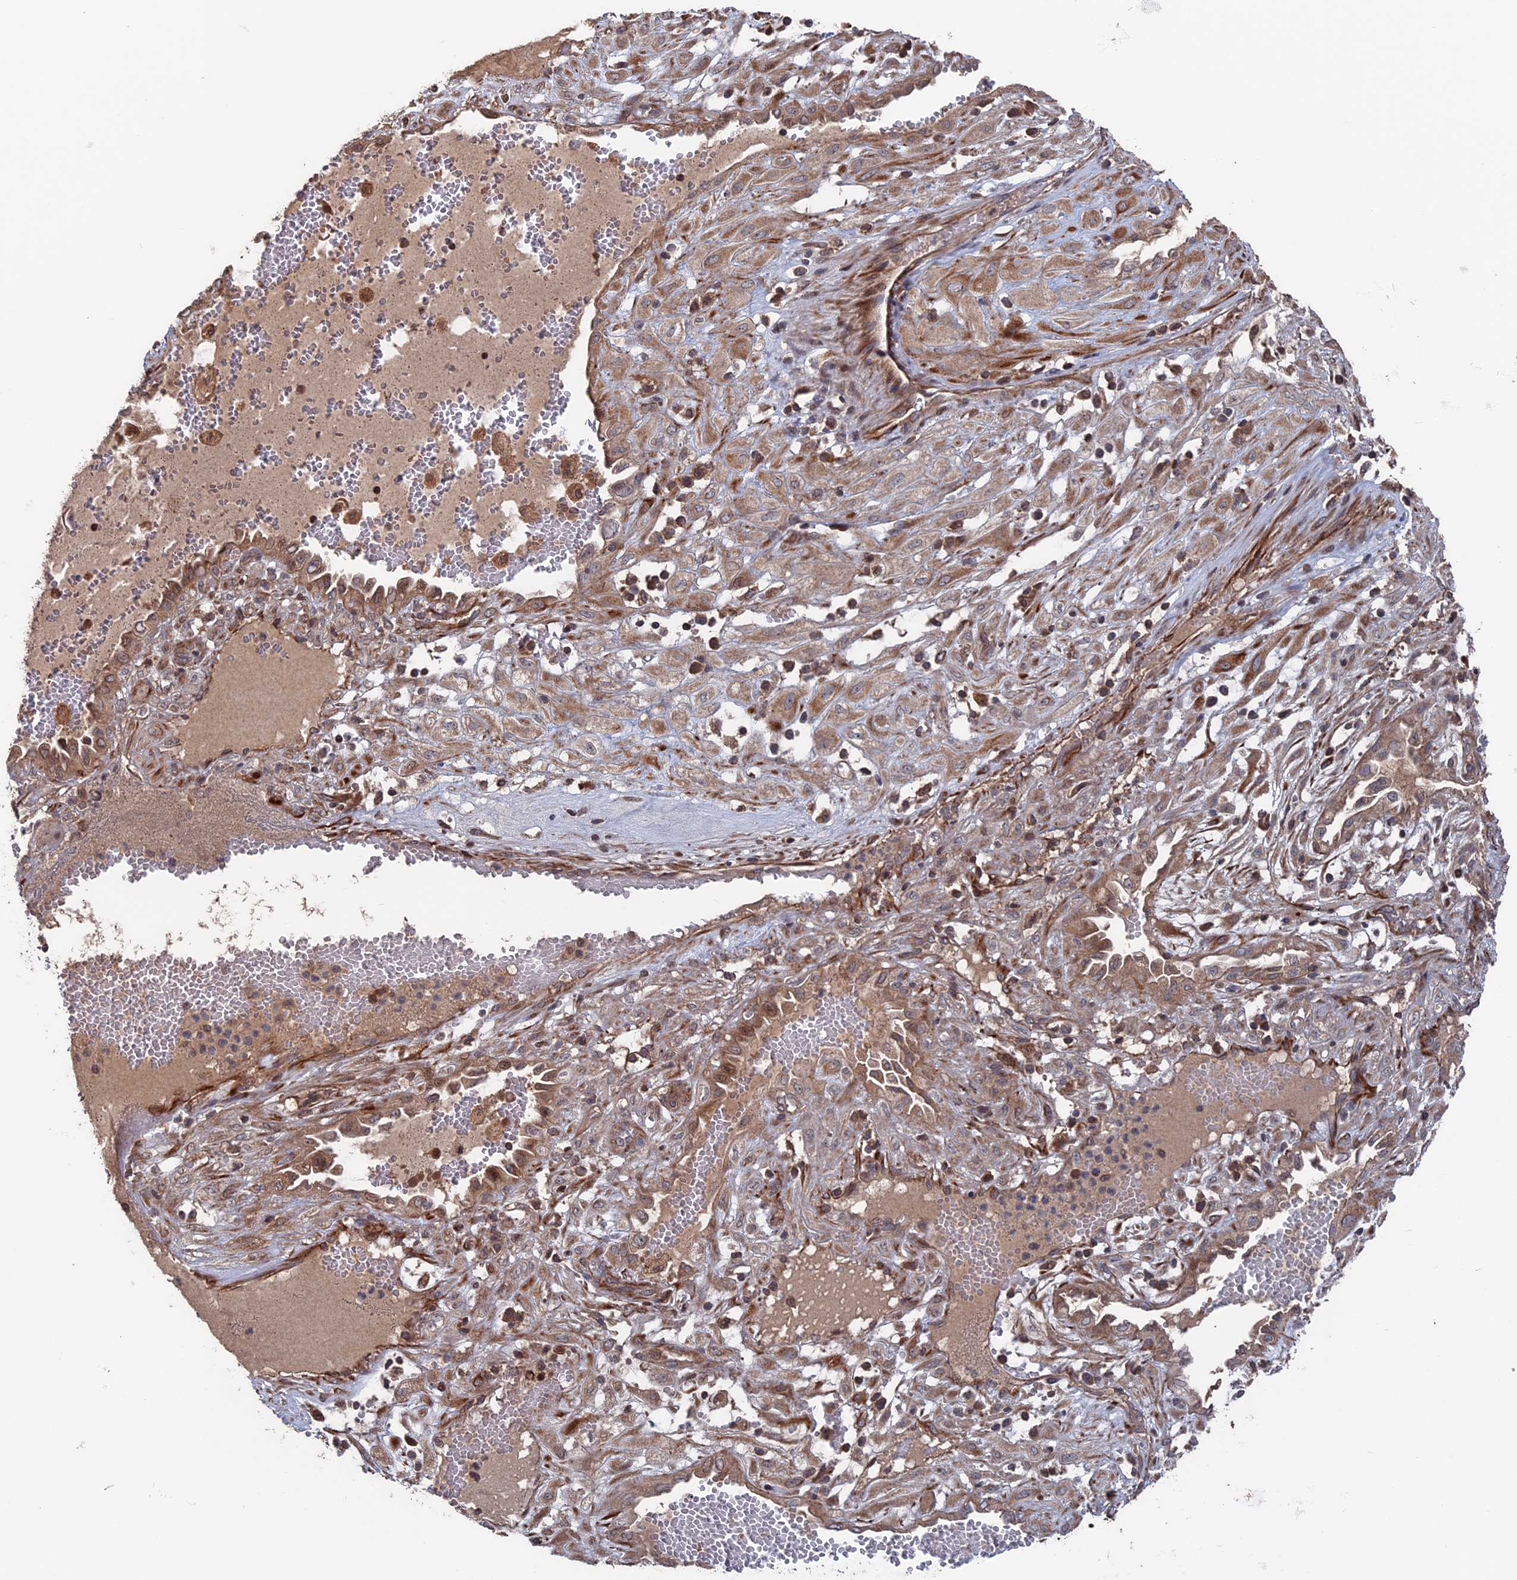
{"staining": {"intensity": "moderate", "quantity": ">75%", "location": "cytoplasmic/membranous"}, "tissue": "cervical cancer", "cell_type": "Tumor cells", "image_type": "cancer", "snomed": [{"axis": "morphology", "description": "Squamous cell carcinoma, NOS"}, {"axis": "topography", "description": "Cervix"}], "caption": "This histopathology image reveals cervical cancer (squamous cell carcinoma) stained with immunohistochemistry to label a protein in brown. The cytoplasmic/membranous of tumor cells show moderate positivity for the protein. Nuclei are counter-stained blue.", "gene": "PLA2G15", "patient": {"sex": "female", "age": 36}}